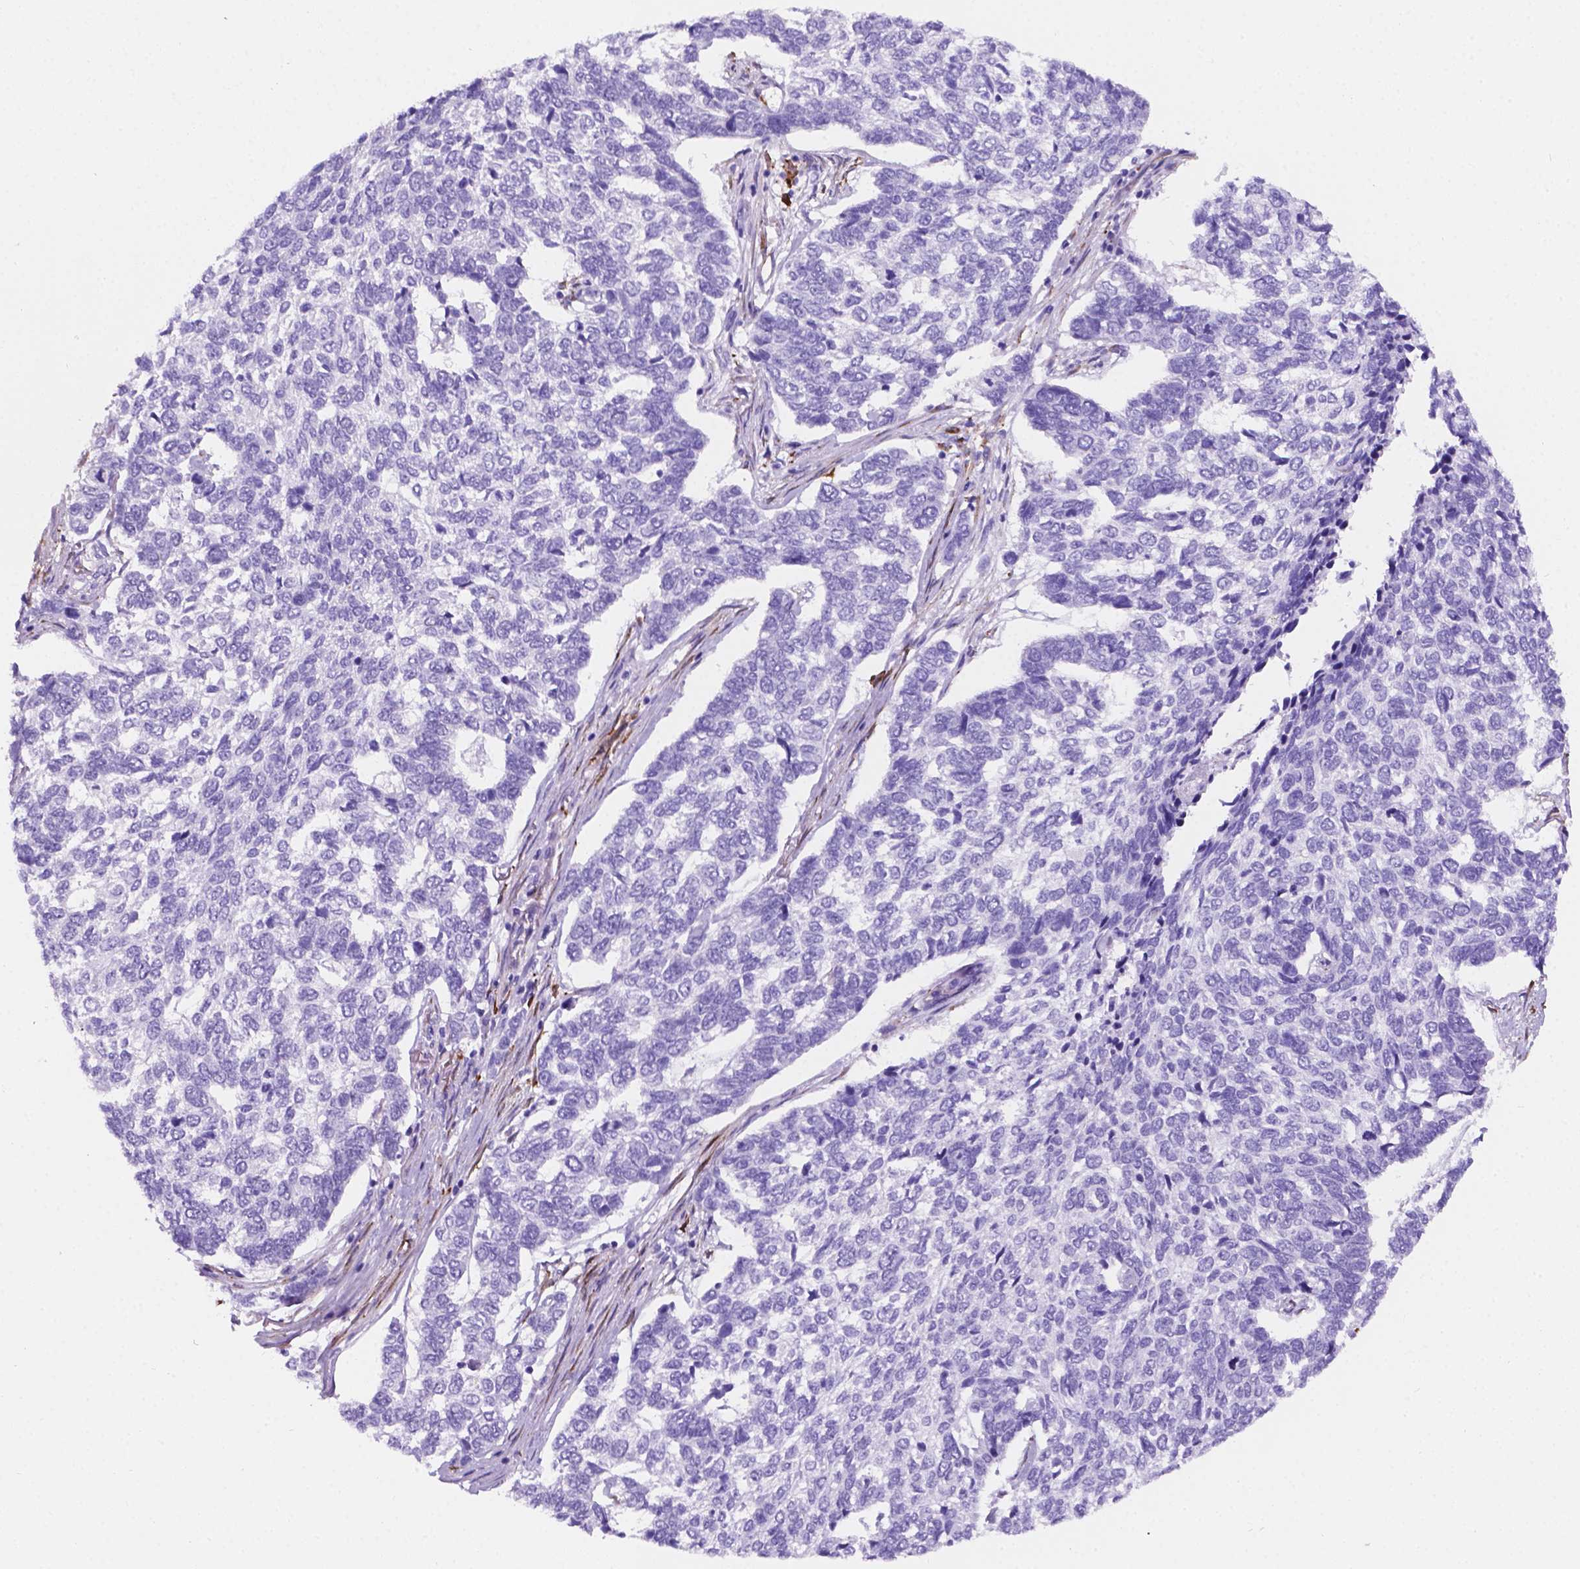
{"staining": {"intensity": "negative", "quantity": "none", "location": "none"}, "tissue": "skin cancer", "cell_type": "Tumor cells", "image_type": "cancer", "snomed": [{"axis": "morphology", "description": "Basal cell carcinoma"}, {"axis": "topography", "description": "Skin"}], "caption": "Tumor cells show no significant expression in basal cell carcinoma (skin).", "gene": "MACF1", "patient": {"sex": "female", "age": 65}}